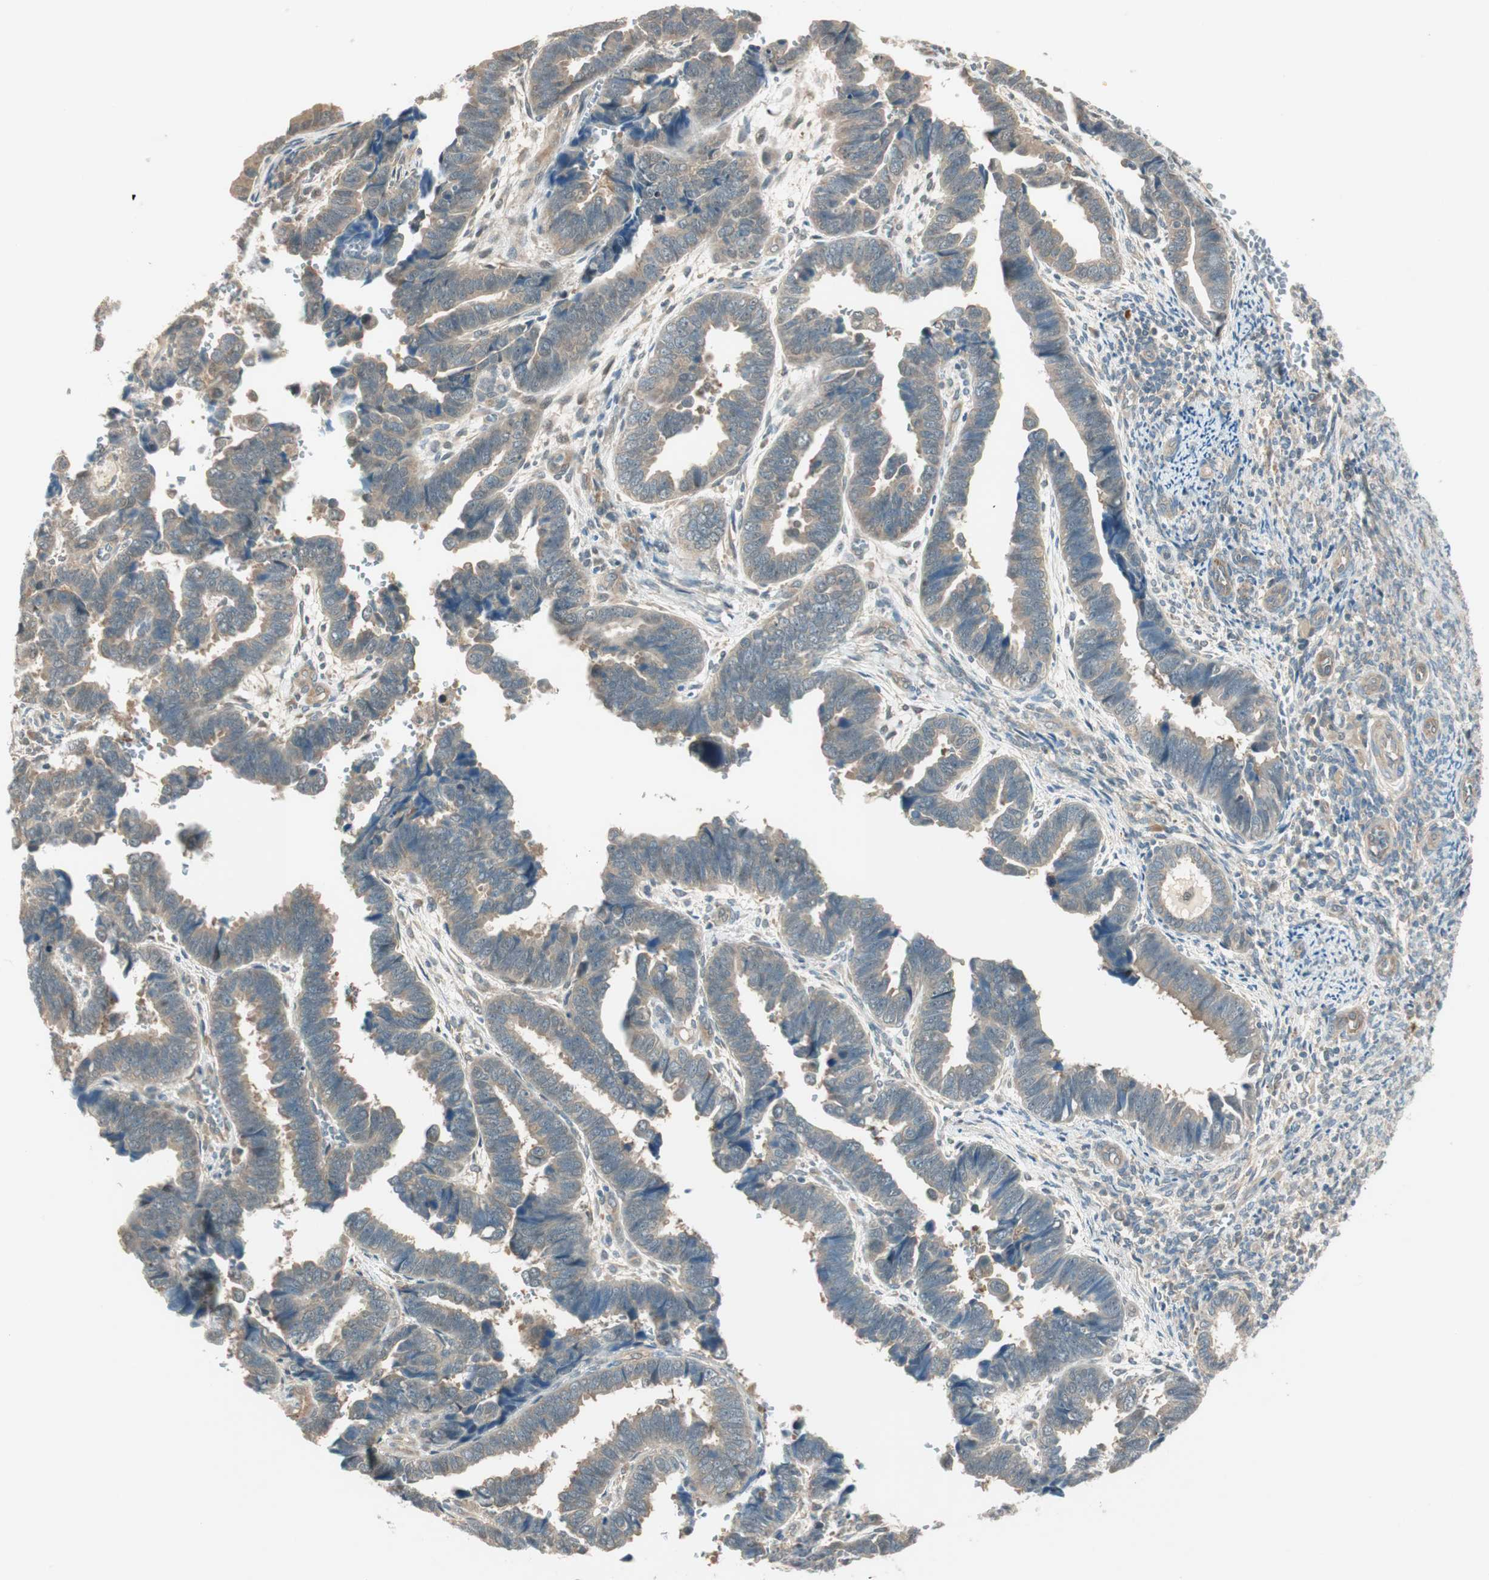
{"staining": {"intensity": "weak", "quantity": ">75%", "location": "cytoplasmic/membranous"}, "tissue": "endometrial cancer", "cell_type": "Tumor cells", "image_type": "cancer", "snomed": [{"axis": "morphology", "description": "Adenocarcinoma, NOS"}, {"axis": "topography", "description": "Endometrium"}], "caption": "Immunohistochemical staining of endometrial adenocarcinoma shows low levels of weak cytoplasmic/membranous protein positivity in about >75% of tumor cells.", "gene": "PSMD8", "patient": {"sex": "female", "age": 75}}